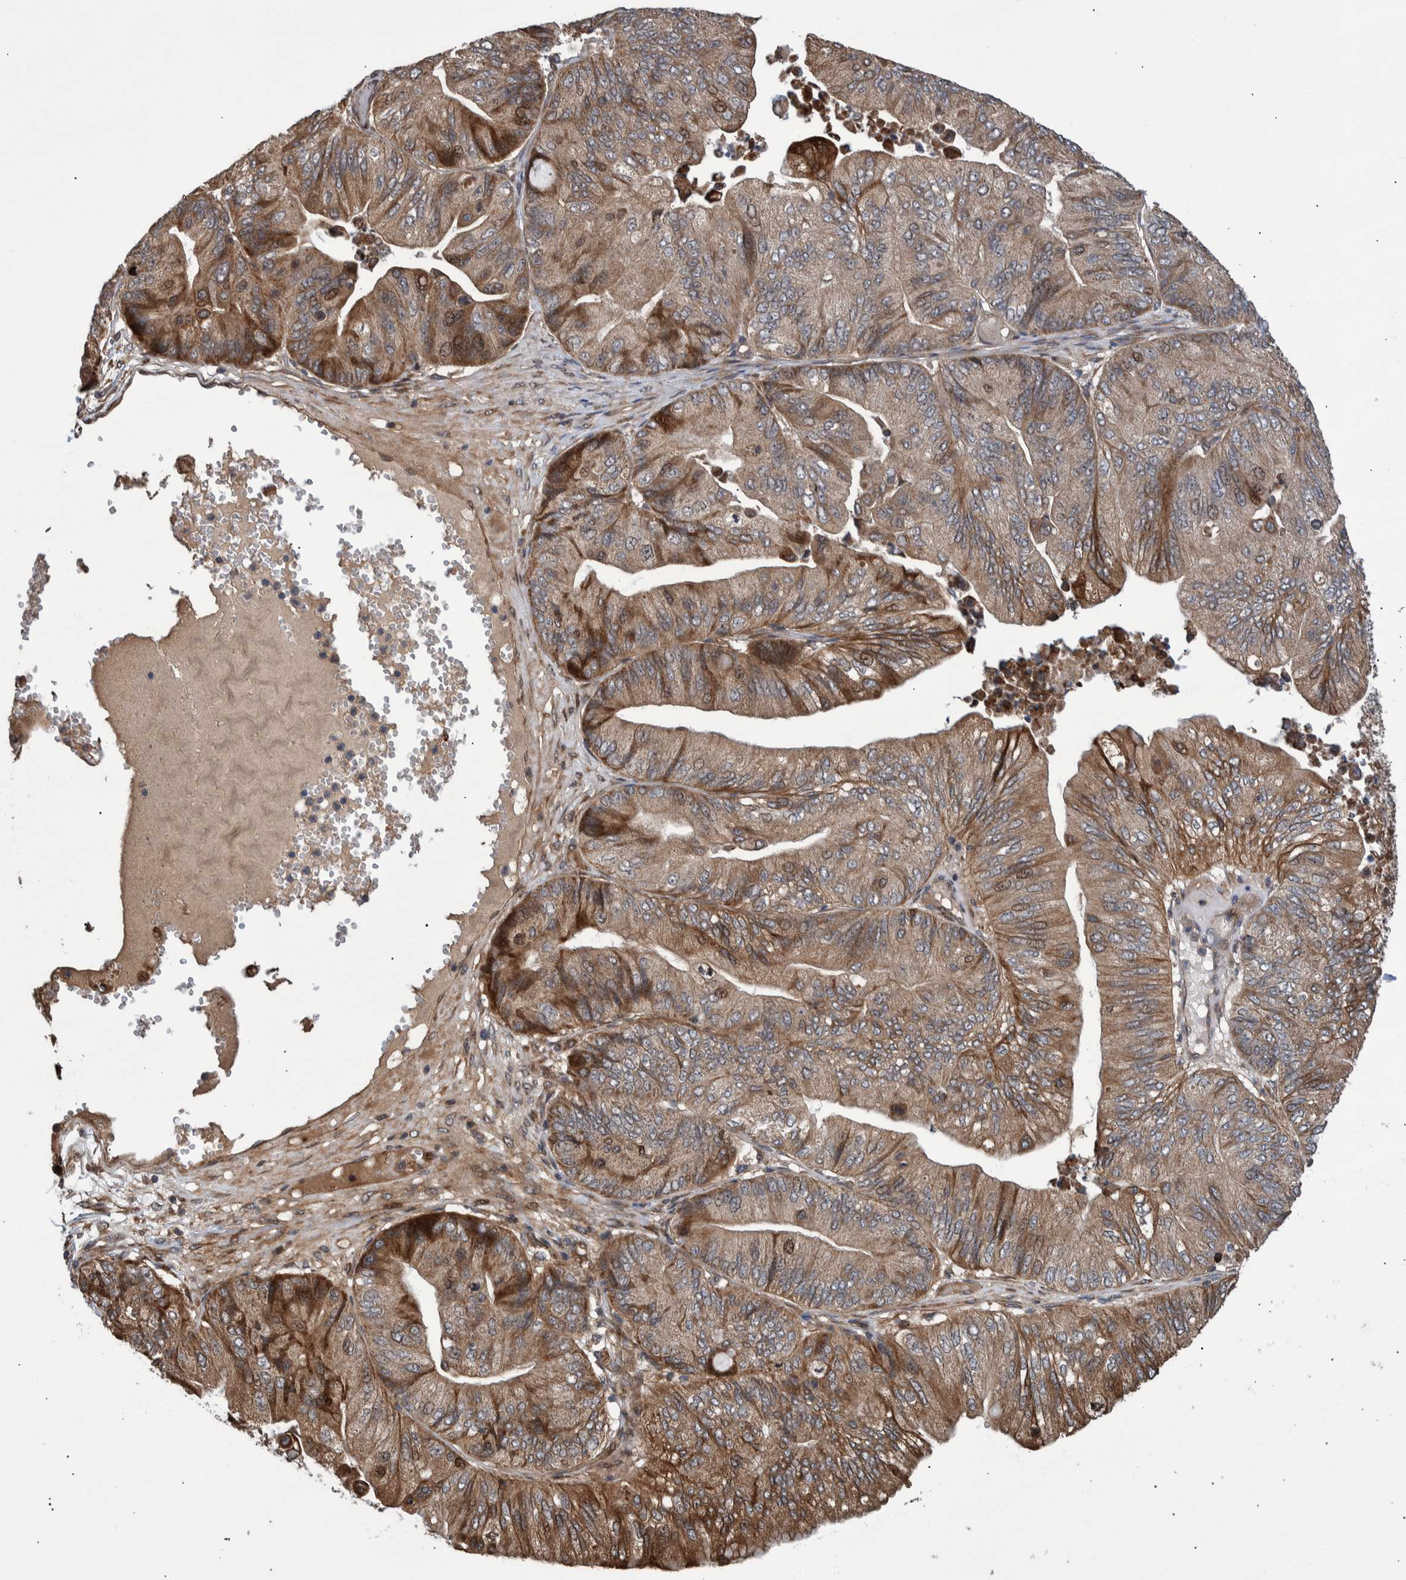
{"staining": {"intensity": "moderate", "quantity": ">75%", "location": "cytoplasmic/membranous"}, "tissue": "ovarian cancer", "cell_type": "Tumor cells", "image_type": "cancer", "snomed": [{"axis": "morphology", "description": "Cystadenocarcinoma, mucinous, NOS"}, {"axis": "topography", "description": "Ovary"}], "caption": "Brown immunohistochemical staining in ovarian cancer reveals moderate cytoplasmic/membranous positivity in approximately >75% of tumor cells.", "gene": "B3GNTL1", "patient": {"sex": "female", "age": 61}}